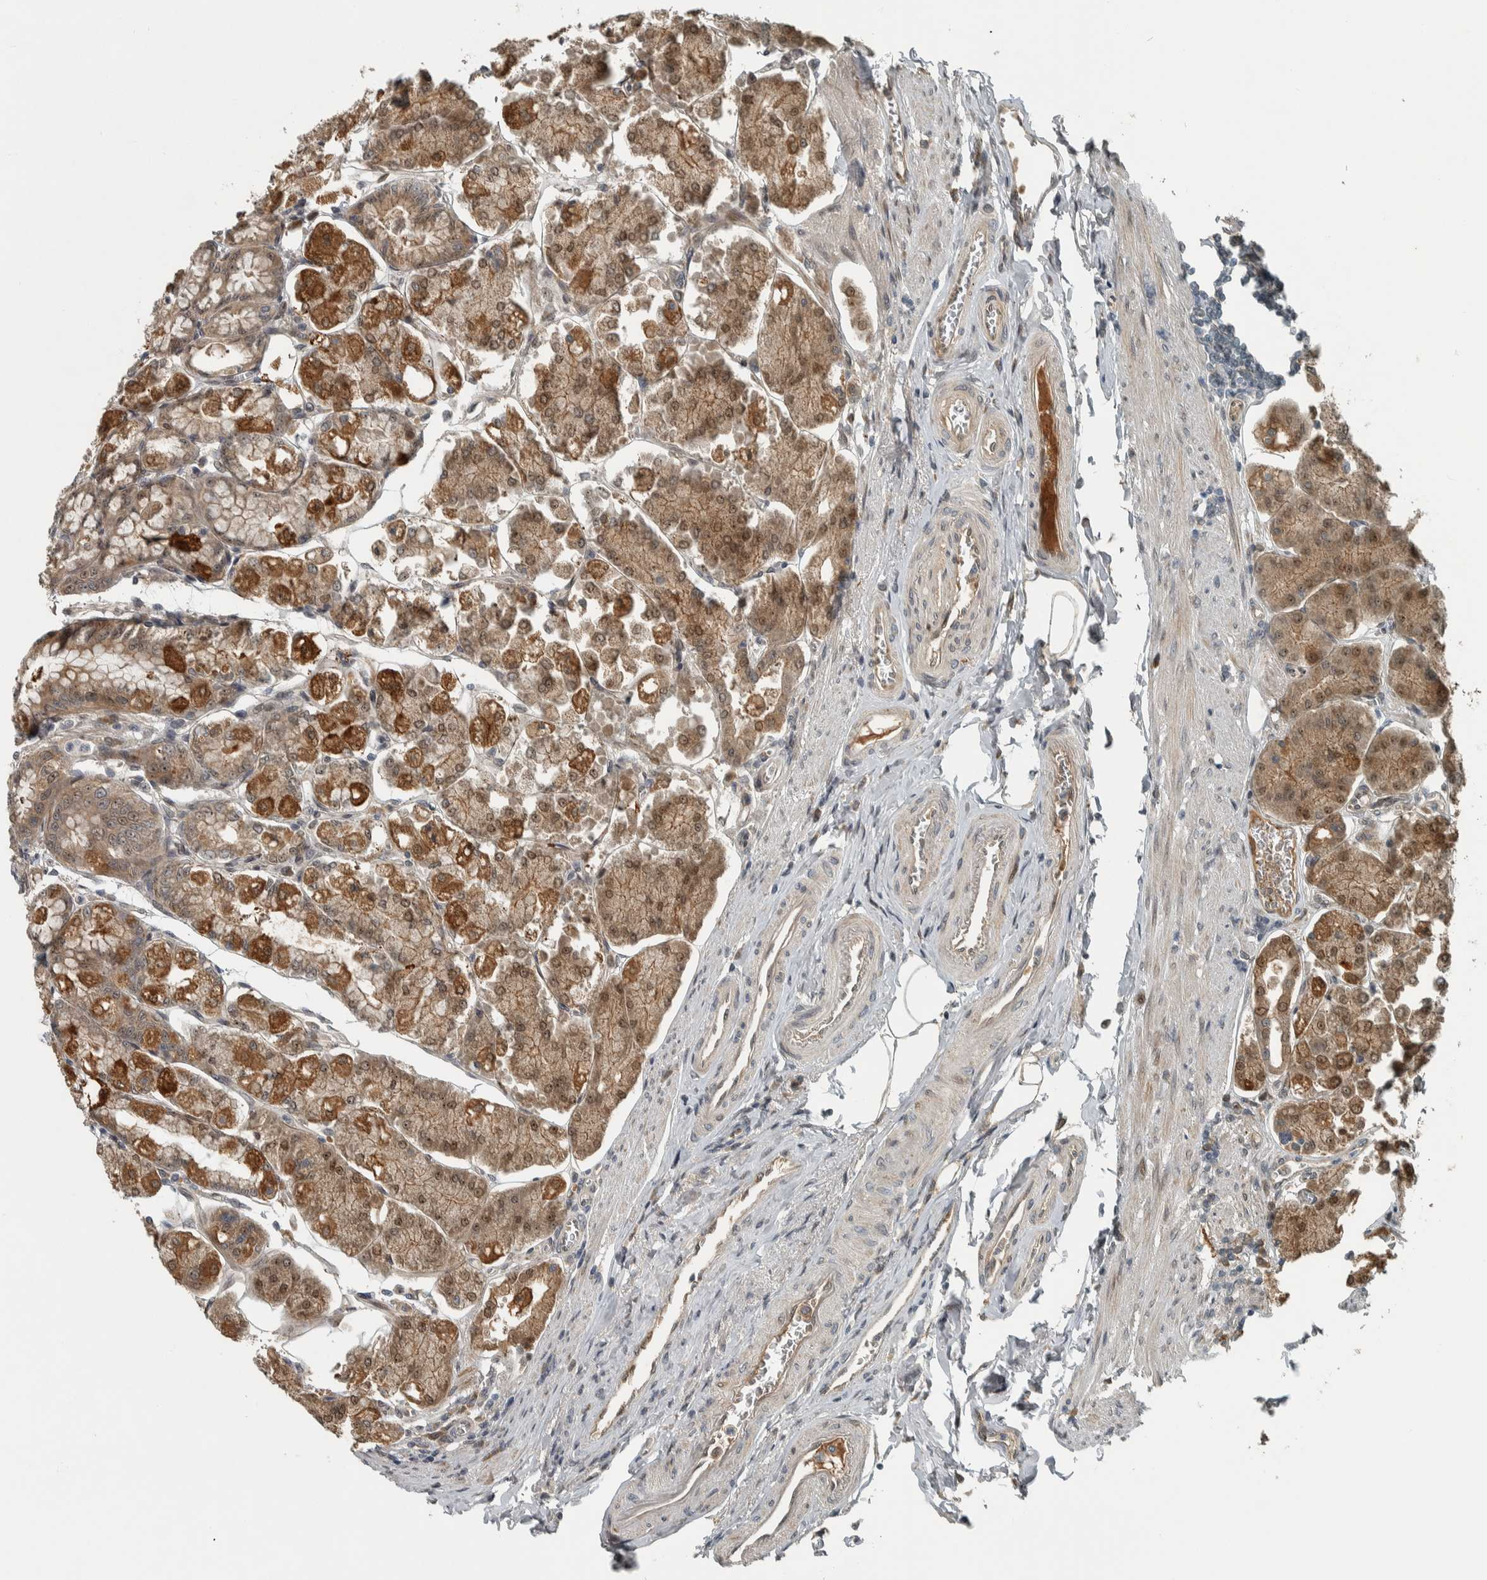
{"staining": {"intensity": "moderate", "quantity": ">75%", "location": "cytoplasmic/membranous,nuclear"}, "tissue": "stomach", "cell_type": "Glandular cells", "image_type": "normal", "snomed": [{"axis": "morphology", "description": "Normal tissue, NOS"}, {"axis": "topography", "description": "Stomach, lower"}], "caption": "Immunohistochemical staining of benign human stomach reveals >75% levels of moderate cytoplasmic/membranous,nuclear protein staining in about >75% of glandular cells.", "gene": "XPO5", "patient": {"sex": "male", "age": 71}}